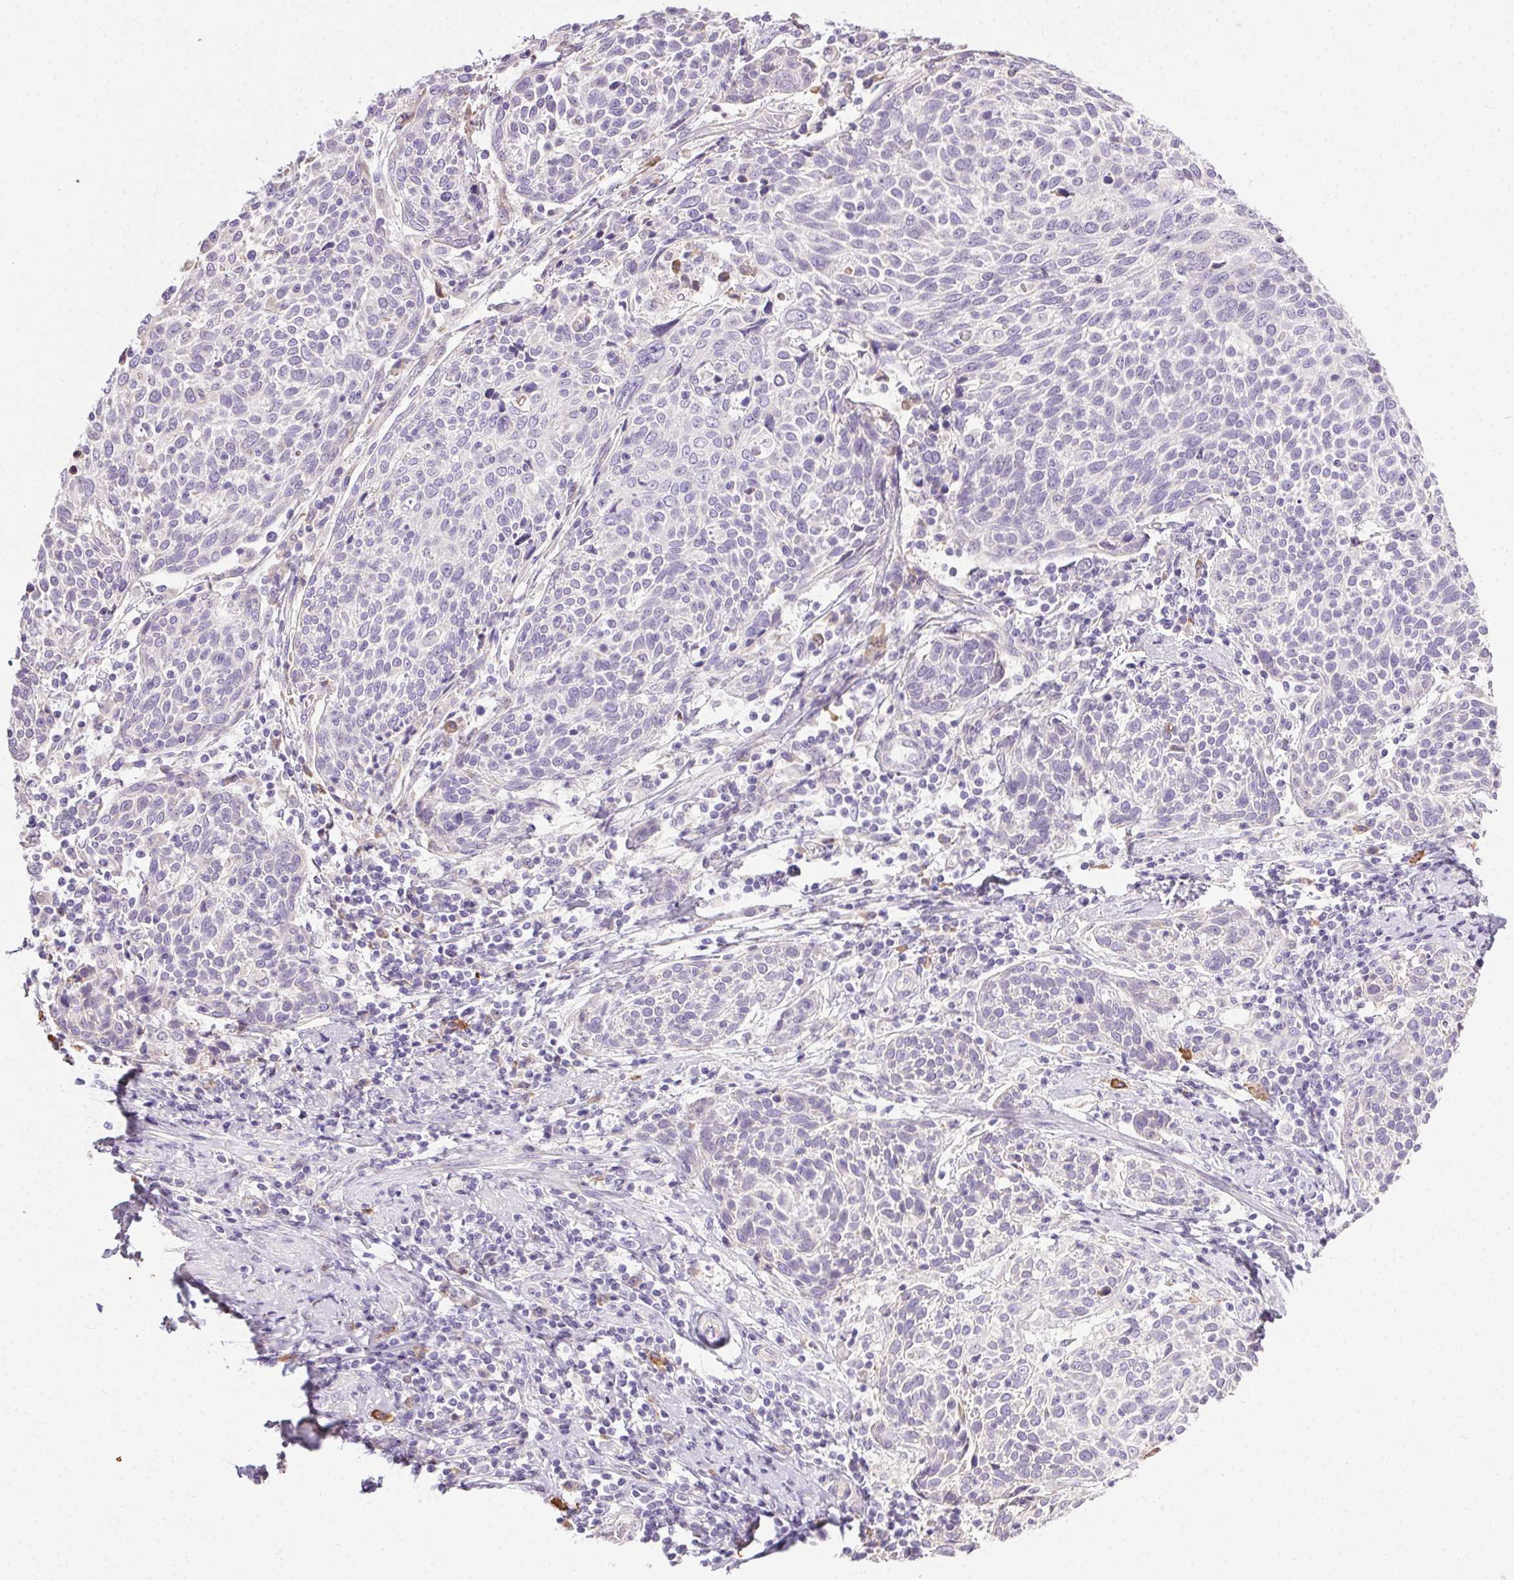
{"staining": {"intensity": "negative", "quantity": "none", "location": "none"}, "tissue": "cervical cancer", "cell_type": "Tumor cells", "image_type": "cancer", "snomed": [{"axis": "morphology", "description": "Squamous cell carcinoma, NOS"}, {"axis": "topography", "description": "Cervix"}], "caption": "This is an IHC histopathology image of cervical cancer (squamous cell carcinoma). There is no positivity in tumor cells.", "gene": "SNX31", "patient": {"sex": "female", "age": 61}}